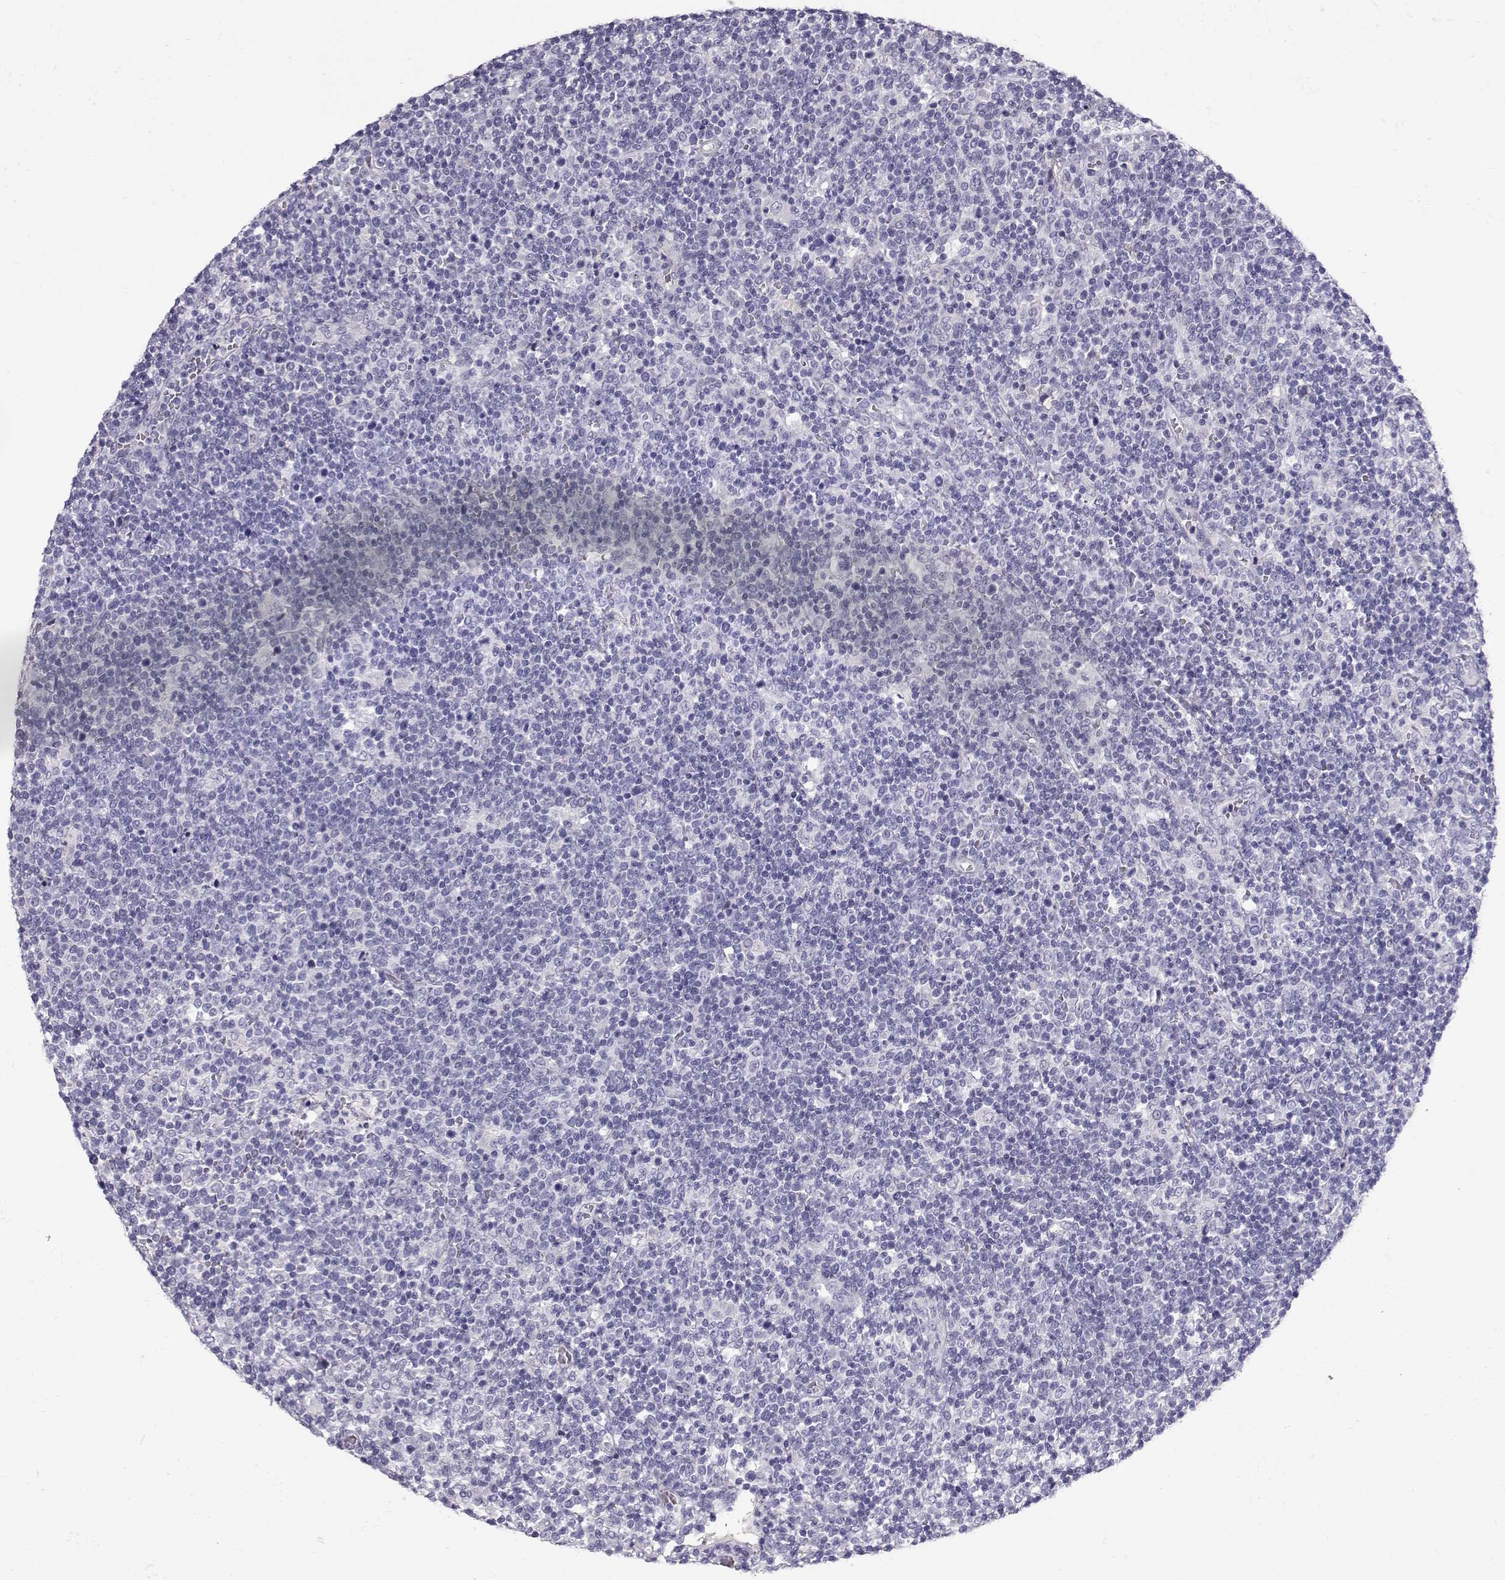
{"staining": {"intensity": "negative", "quantity": "none", "location": "none"}, "tissue": "lymphoma", "cell_type": "Tumor cells", "image_type": "cancer", "snomed": [{"axis": "morphology", "description": "Malignant lymphoma, non-Hodgkin's type, High grade"}, {"axis": "topography", "description": "Lymph node"}], "caption": "Tumor cells are negative for protein expression in human lymphoma. (DAB (3,3'-diaminobenzidine) IHC, high magnification).", "gene": "GPR26", "patient": {"sex": "male", "age": 61}}